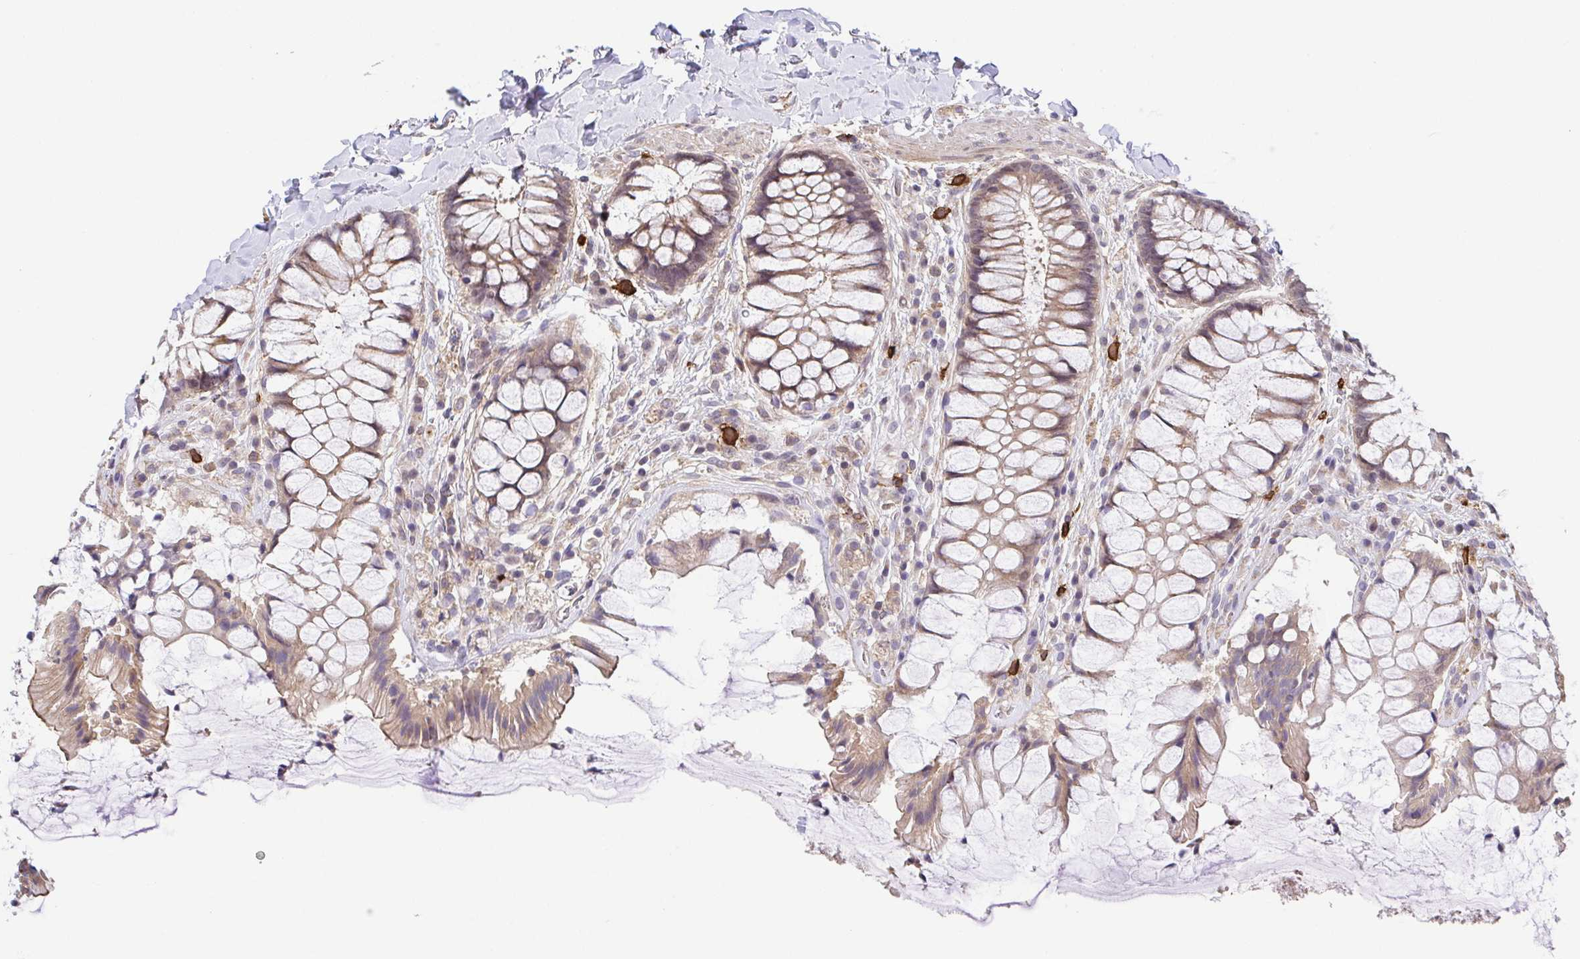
{"staining": {"intensity": "weak", "quantity": ">75%", "location": "cytoplasmic/membranous,nuclear"}, "tissue": "rectum", "cell_type": "Glandular cells", "image_type": "normal", "snomed": [{"axis": "morphology", "description": "Normal tissue, NOS"}, {"axis": "topography", "description": "Rectum"}], "caption": "Approximately >75% of glandular cells in normal human rectum demonstrate weak cytoplasmic/membranous,nuclear protein positivity as visualized by brown immunohistochemical staining.", "gene": "PREPL", "patient": {"sex": "female", "age": 58}}